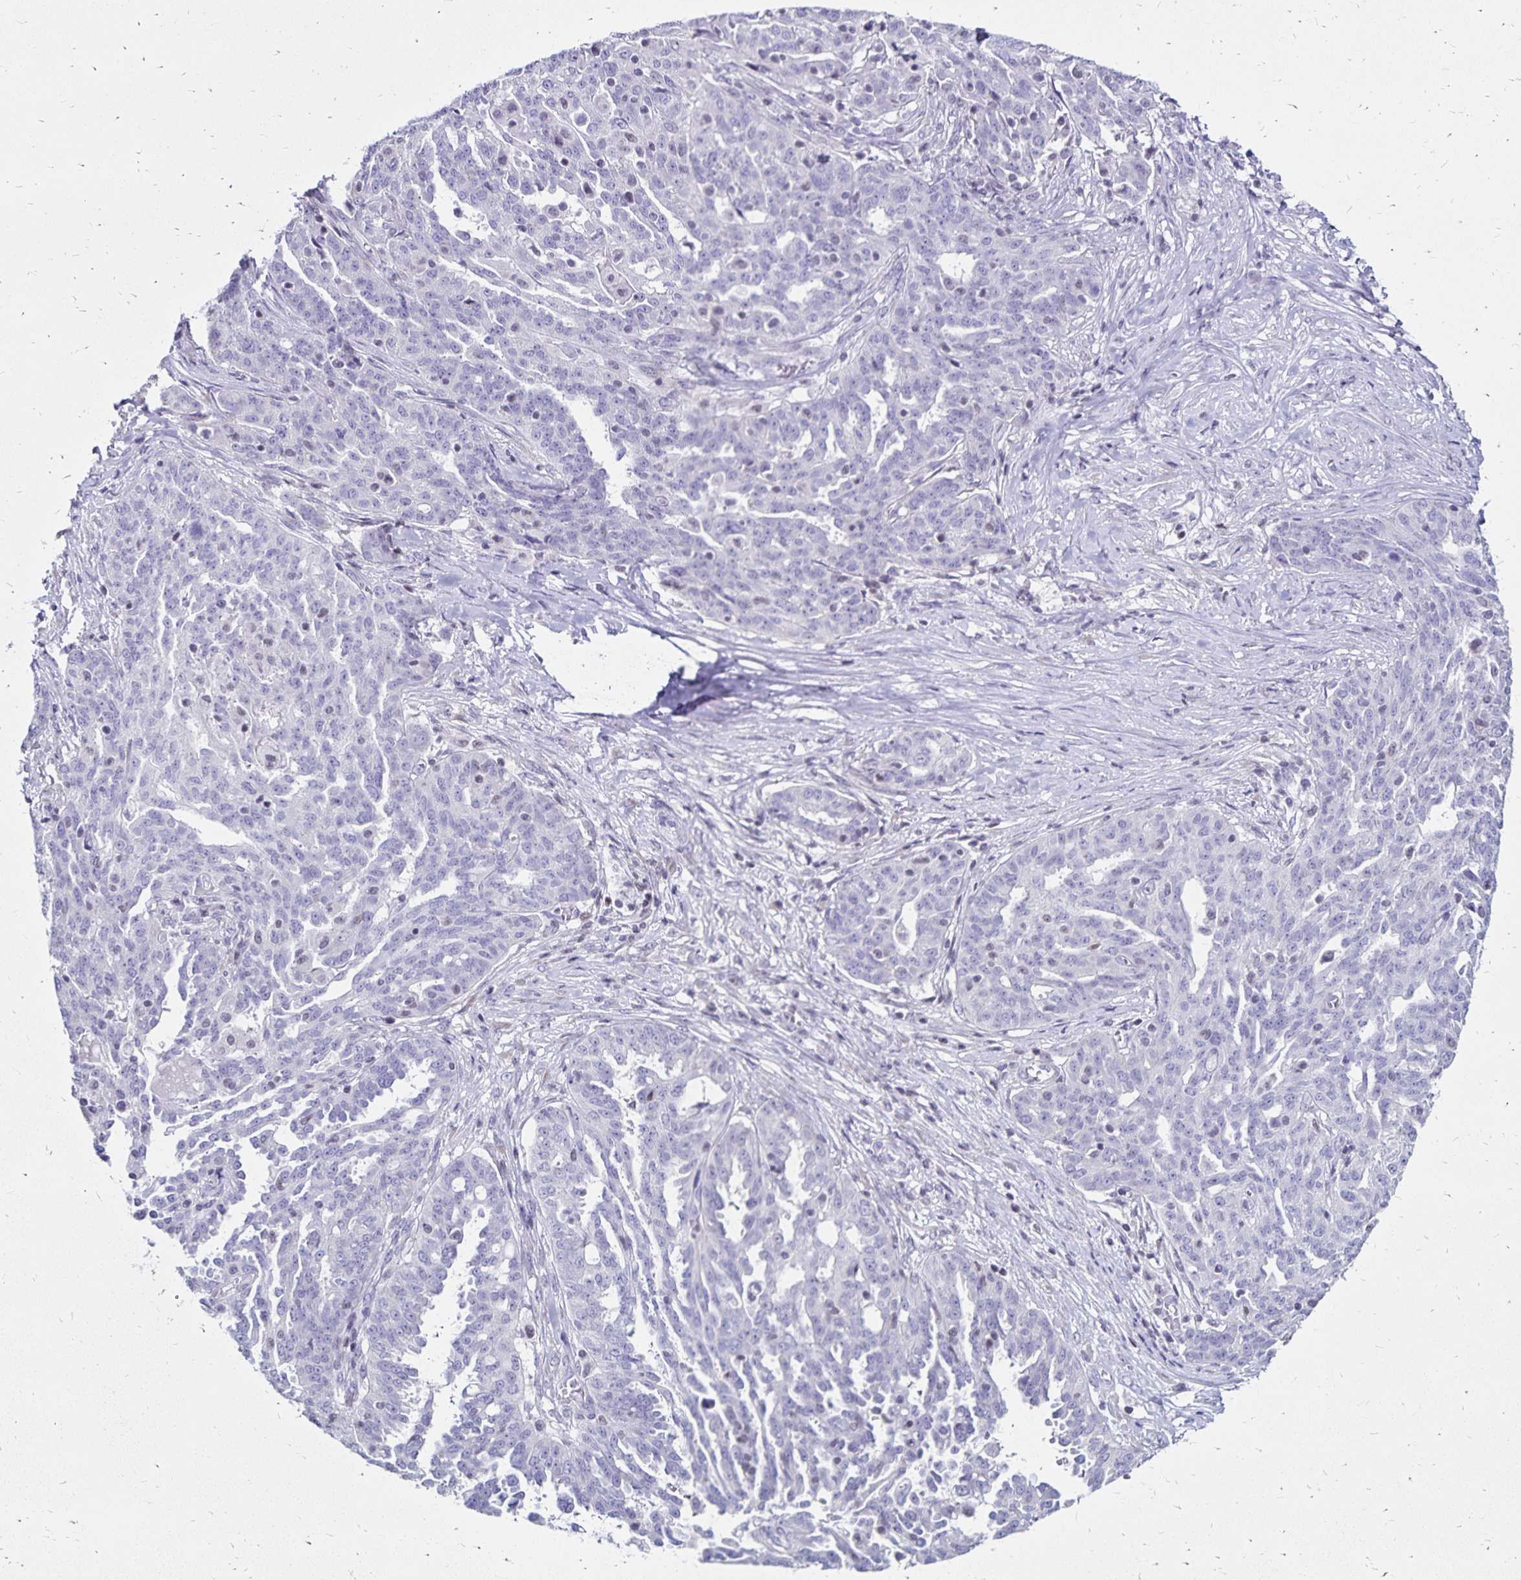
{"staining": {"intensity": "negative", "quantity": "none", "location": "none"}, "tissue": "ovarian cancer", "cell_type": "Tumor cells", "image_type": "cancer", "snomed": [{"axis": "morphology", "description": "Cystadenocarcinoma, serous, NOS"}, {"axis": "topography", "description": "Ovary"}], "caption": "This is an immunohistochemistry (IHC) histopathology image of ovarian cancer (serous cystadenocarcinoma). There is no staining in tumor cells.", "gene": "IKZF1", "patient": {"sex": "female", "age": 67}}